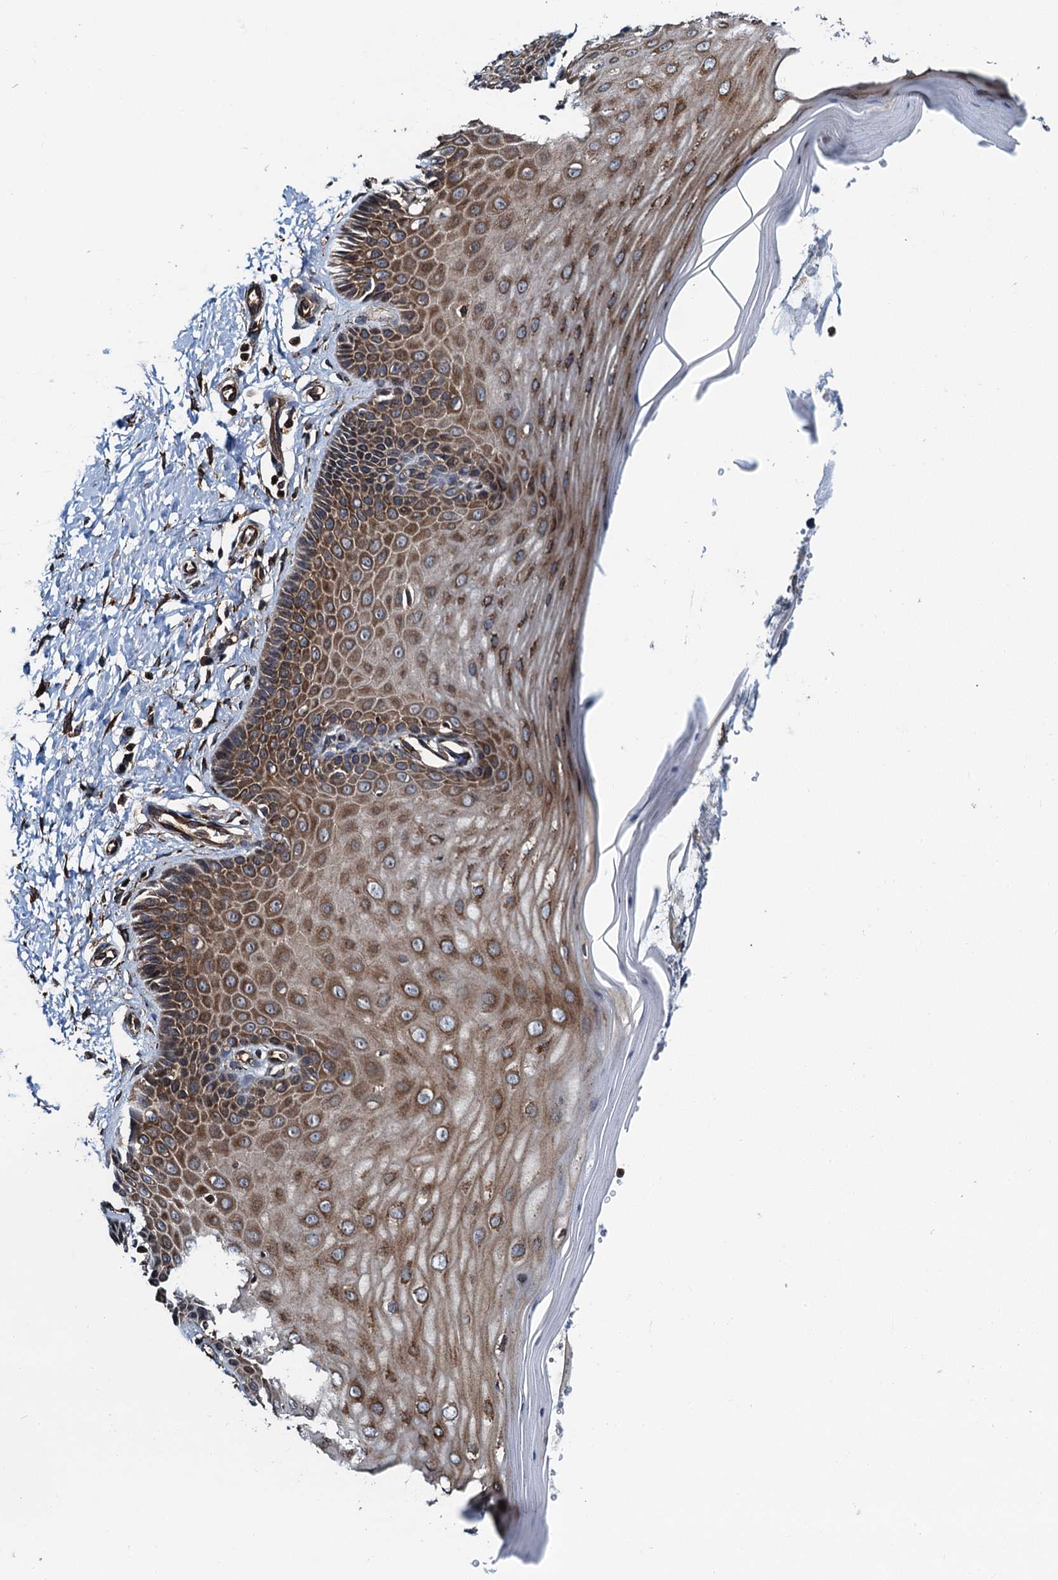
{"staining": {"intensity": "weak", "quantity": "25%-75%", "location": "cytoplasmic/membranous"}, "tissue": "cervix", "cell_type": "Glandular cells", "image_type": "normal", "snomed": [{"axis": "morphology", "description": "Normal tissue, NOS"}, {"axis": "topography", "description": "Cervix"}], "caption": "A brown stain labels weak cytoplasmic/membranous positivity of a protein in glandular cells of normal human cervix.", "gene": "MDM1", "patient": {"sex": "female", "age": 55}}